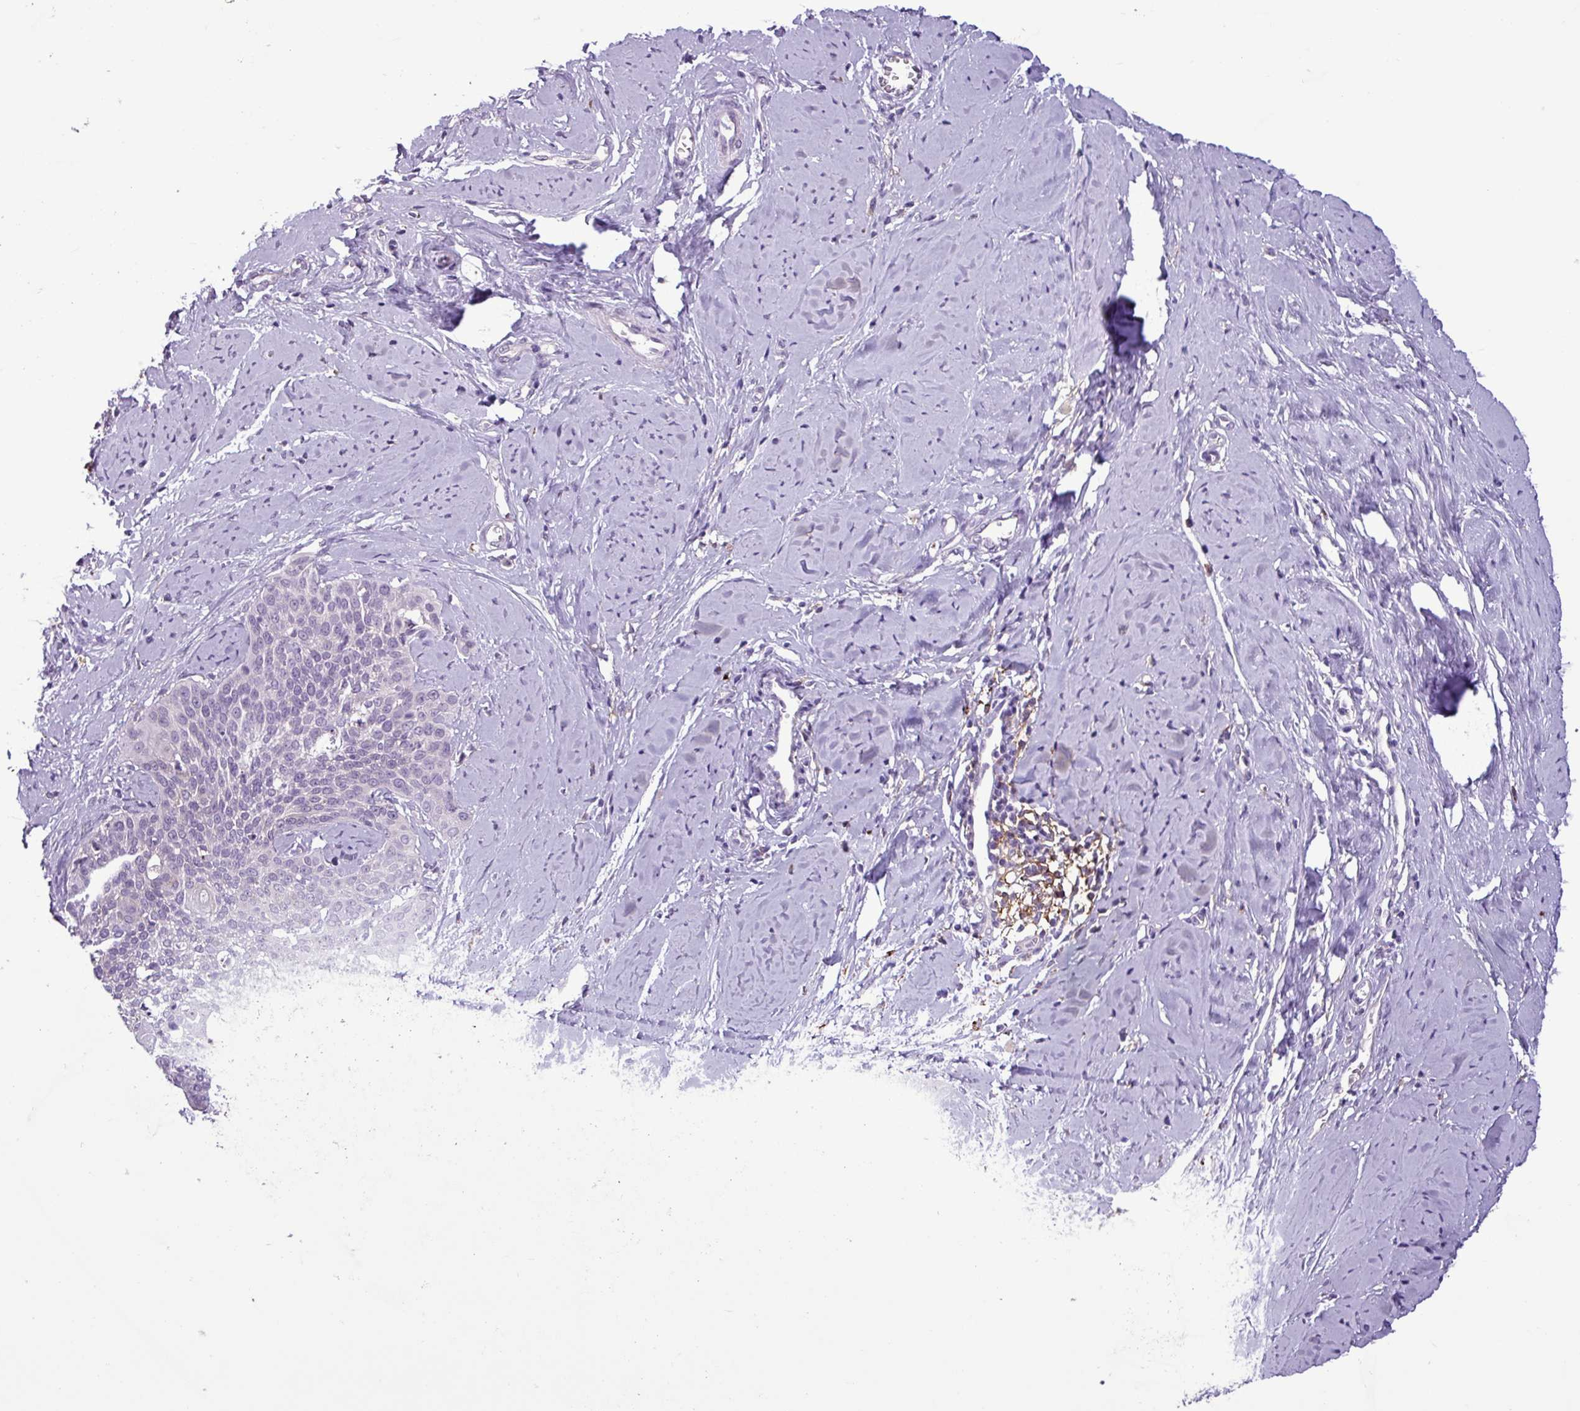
{"staining": {"intensity": "negative", "quantity": "none", "location": "none"}, "tissue": "cervical cancer", "cell_type": "Tumor cells", "image_type": "cancer", "snomed": [{"axis": "morphology", "description": "Squamous cell carcinoma, NOS"}, {"axis": "topography", "description": "Cervix"}], "caption": "Micrograph shows no significant protein positivity in tumor cells of squamous cell carcinoma (cervical). (DAB (3,3'-diaminobenzidine) immunohistochemistry (IHC) visualized using brightfield microscopy, high magnification).", "gene": "C9orf24", "patient": {"sex": "female", "age": 44}}